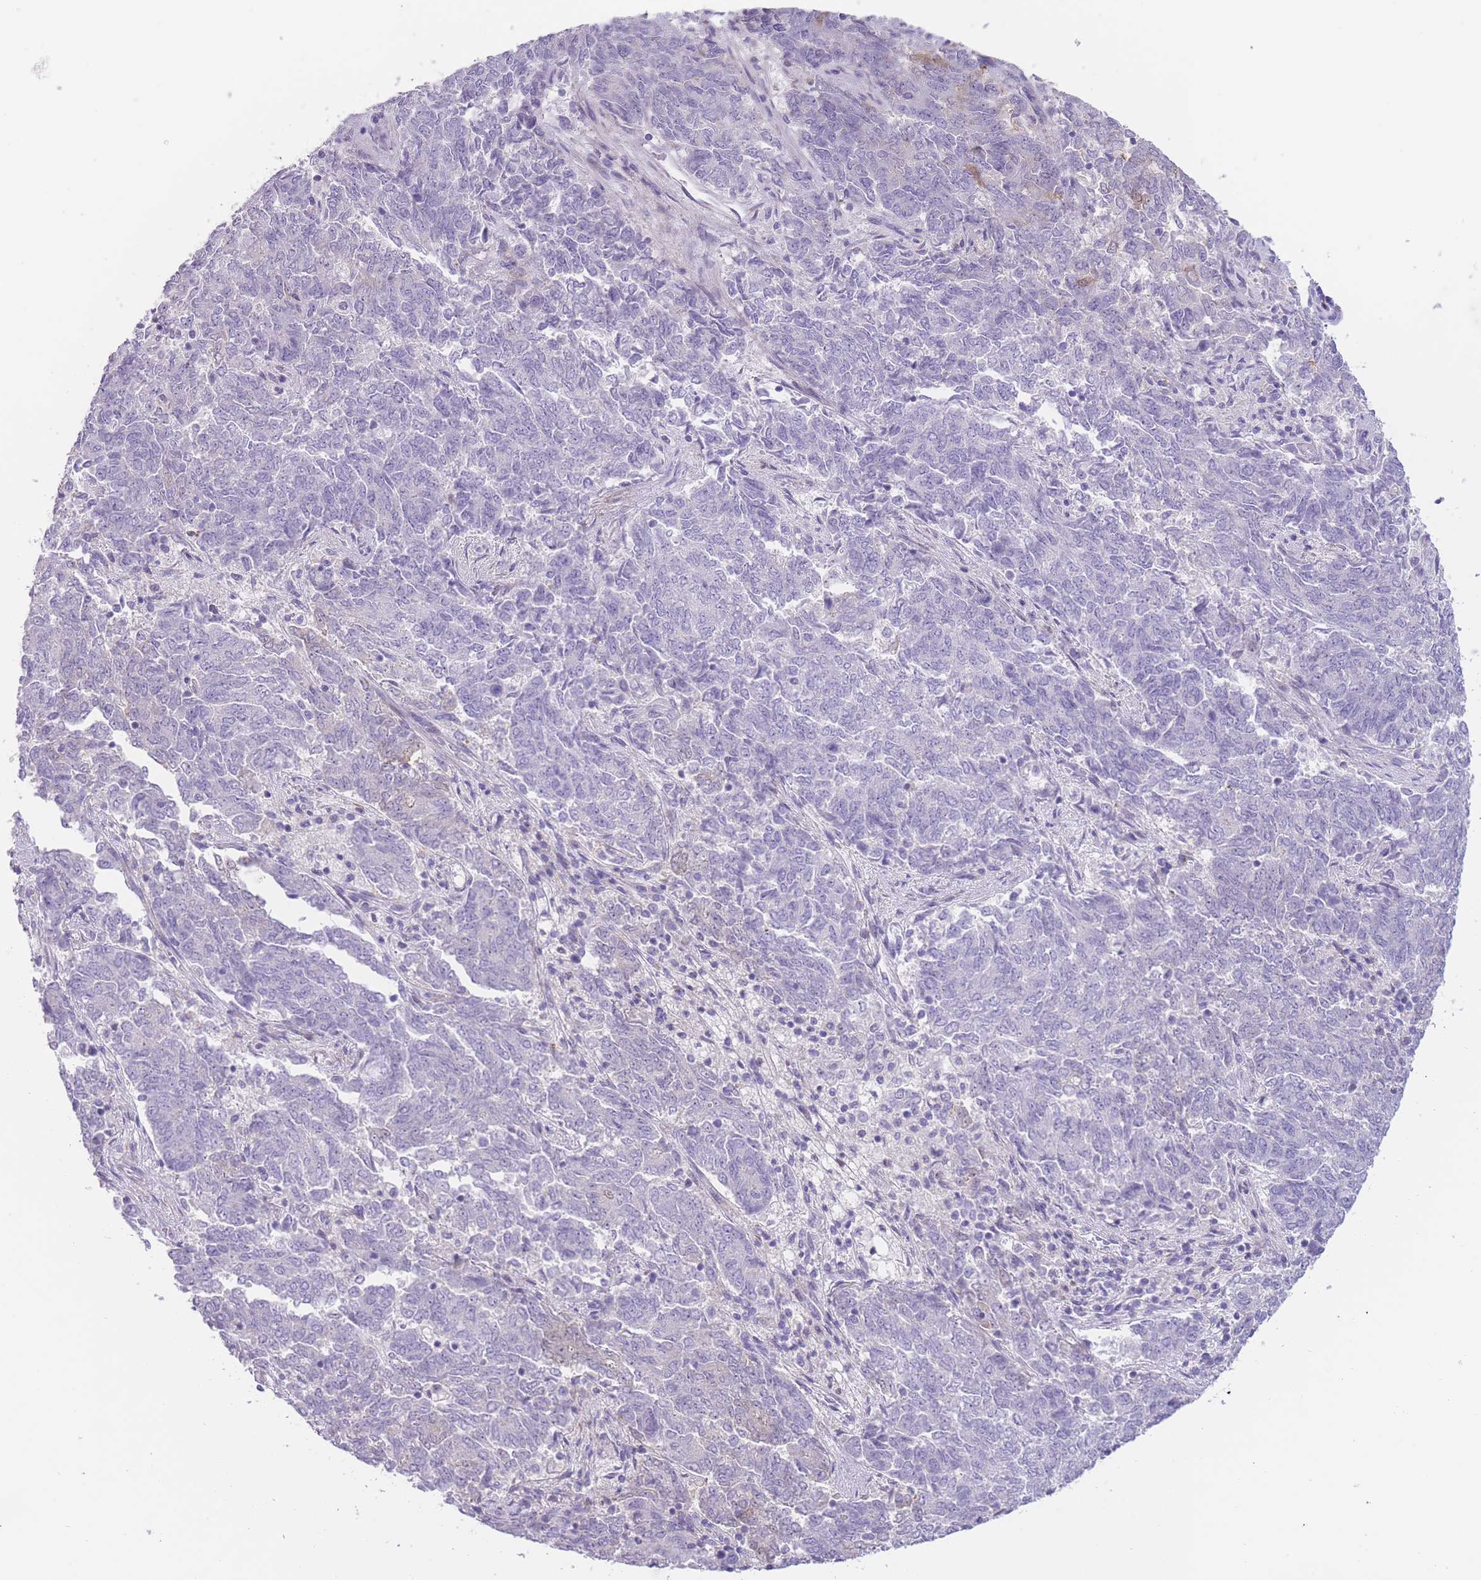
{"staining": {"intensity": "negative", "quantity": "none", "location": "none"}, "tissue": "endometrial cancer", "cell_type": "Tumor cells", "image_type": "cancer", "snomed": [{"axis": "morphology", "description": "Adenocarcinoma, NOS"}, {"axis": "topography", "description": "Endometrium"}], "caption": "IHC photomicrograph of human endometrial cancer stained for a protein (brown), which shows no positivity in tumor cells. (DAB (3,3'-diaminobenzidine) IHC with hematoxylin counter stain).", "gene": "IMPG1", "patient": {"sex": "female", "age": 80}}